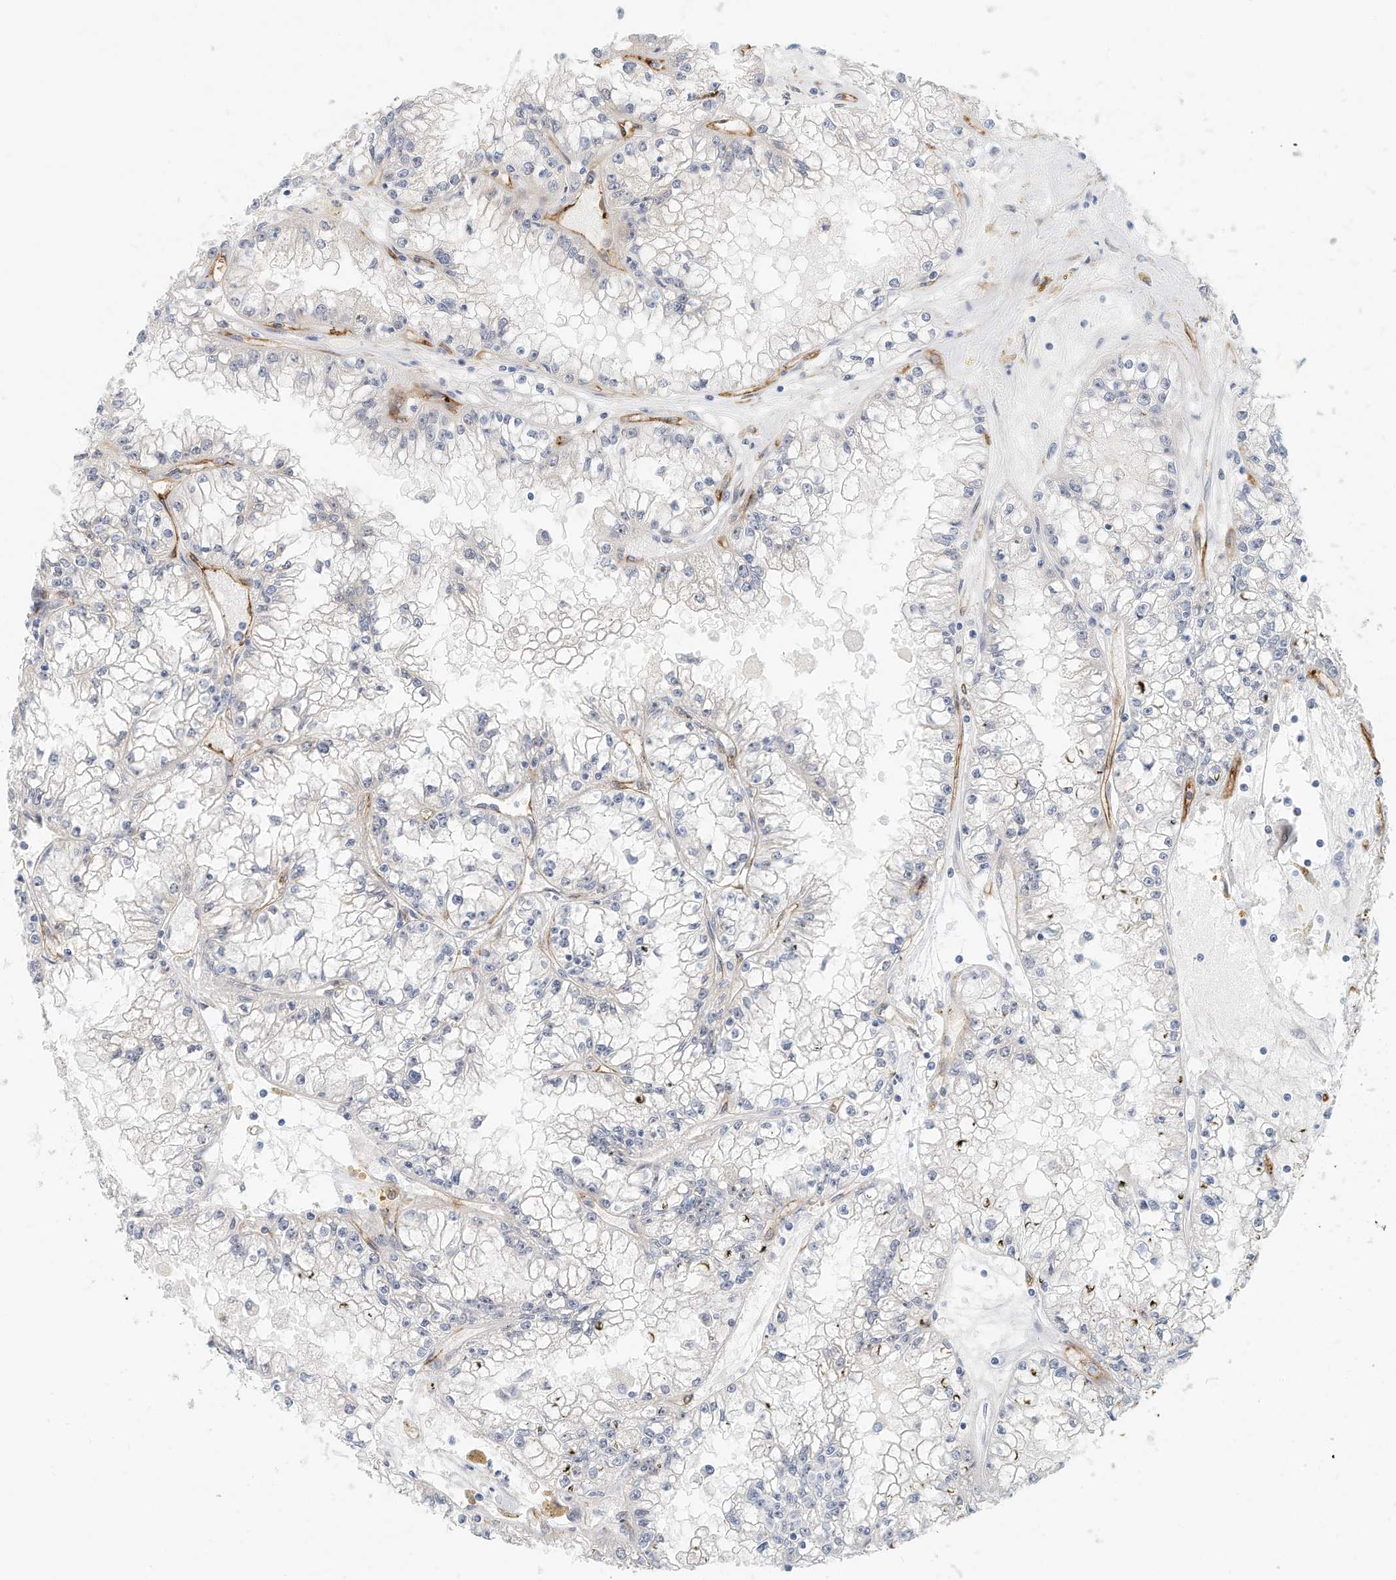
{"staining": {"intensity": "negative", "quantity": "none", "location": "none"}, "tissue": "renal cancer", "cell_type": "Tumor cells", "image_type": "cancer", "snomed": [{"axis": "morphology", "description": "Adenocarcinoma, NOS"}, {"axis": "topography", "description": "Kidney"}], "caption": "A high-resolution histopathology image shows immunohistochemistry staining of renal cancer (adenocarcinoma), which demonstrates no significant expression in tumor cells.", "gene": "ARHGAP28", "patient": {"sex": "male", "age": 56}}